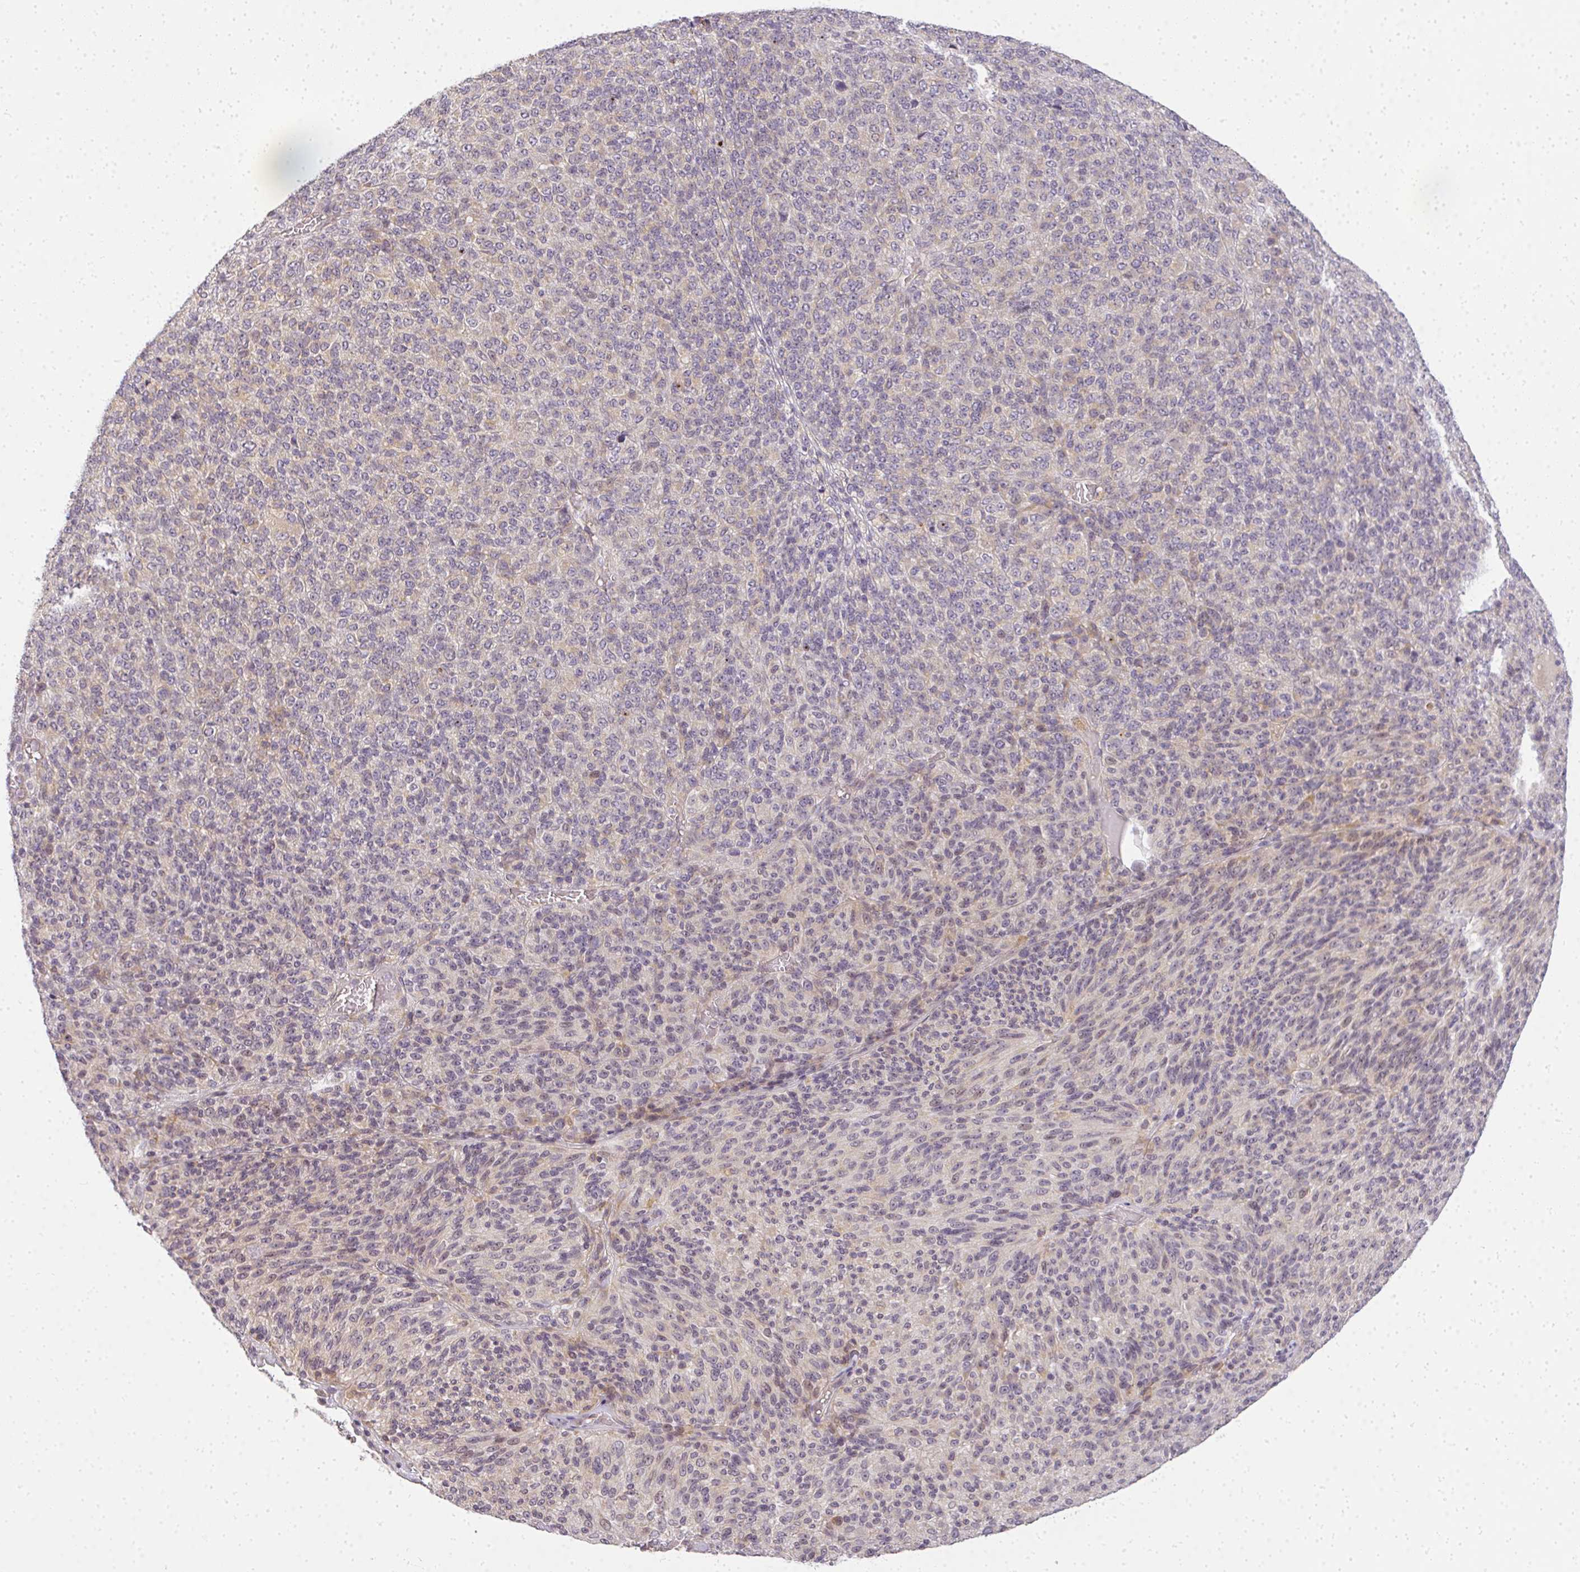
{"staining": {"intensity": "weak", "quantity": "<25%", "location": "cytoplasmic/membranous"}, "tissue": "melanoma", "cell_type": "Tumor cells", "image_type": "cancer", "snomed": [{"axis": "morphology", "description": "Malignant melanoma, Metastatic site"}, {"axis": "topography", "description": "Brain"}], "caption": "A micrograph of human malignant melanoma (metastatic site) is negative for staining in tumor cells.", "gene": "MED19", "patient": {"sex": "female", "age": 56}}